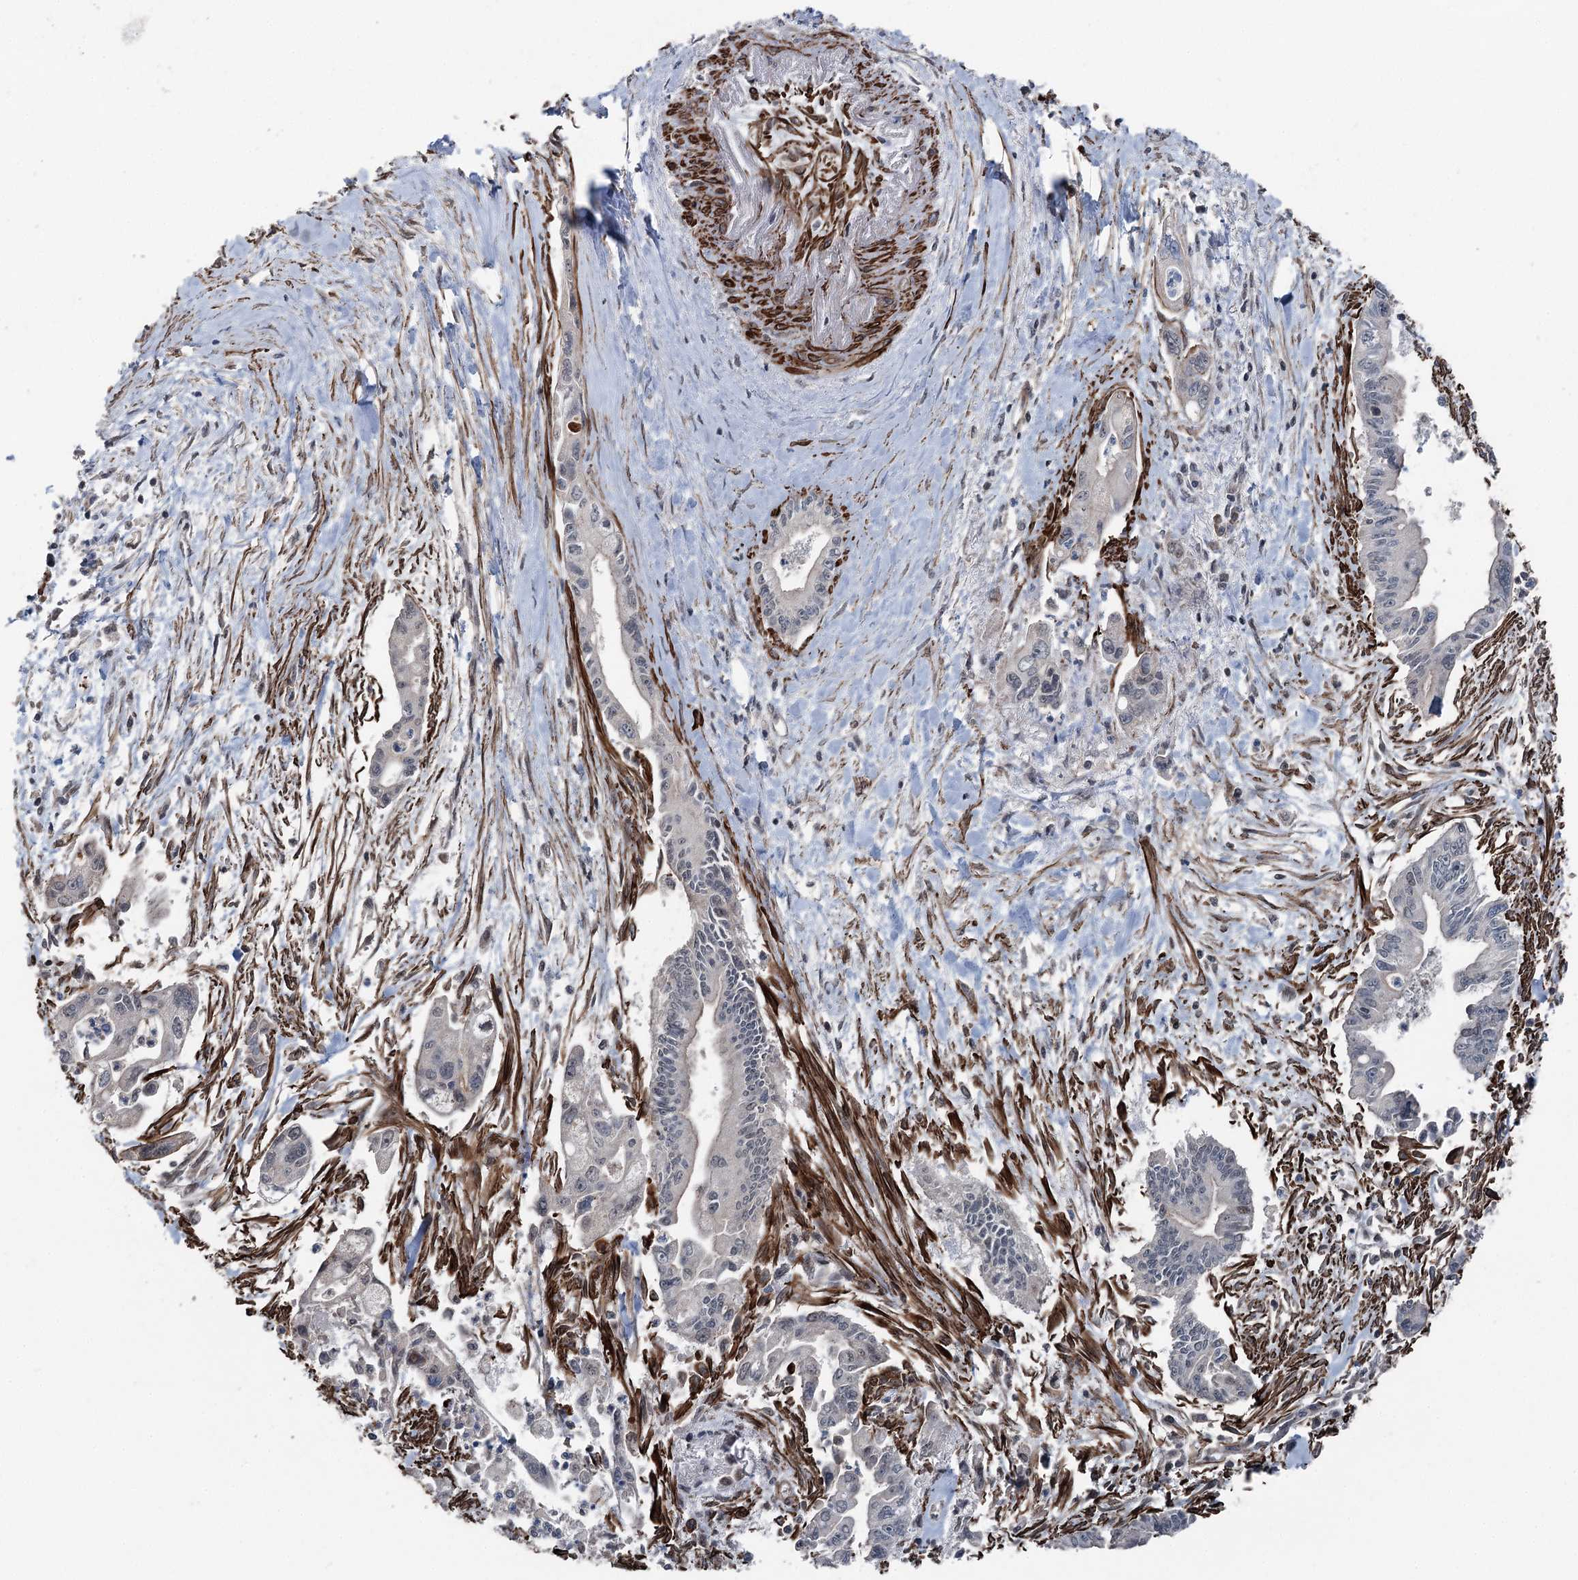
{"staining": {"intensity": "negative", "quantity": "none", "location": "none"}, "tissue": "pancreatic cancer", "cell_type": "Tumor cells", "image_type": "cancer", "snomed": [{"axis": "morphology", "description": "Adenocarcinoma, NOS"}, {"axis": "topography", "description": "Pancreas"}], "caption": "Immunohistochemistry histopathology image of pancreatic adenocarcinoma stained for a protein (brown), which demonstrates no staining in tumor cells.", "gene": "CCDC82", "patient": {"sex": "male", "age": 70}}